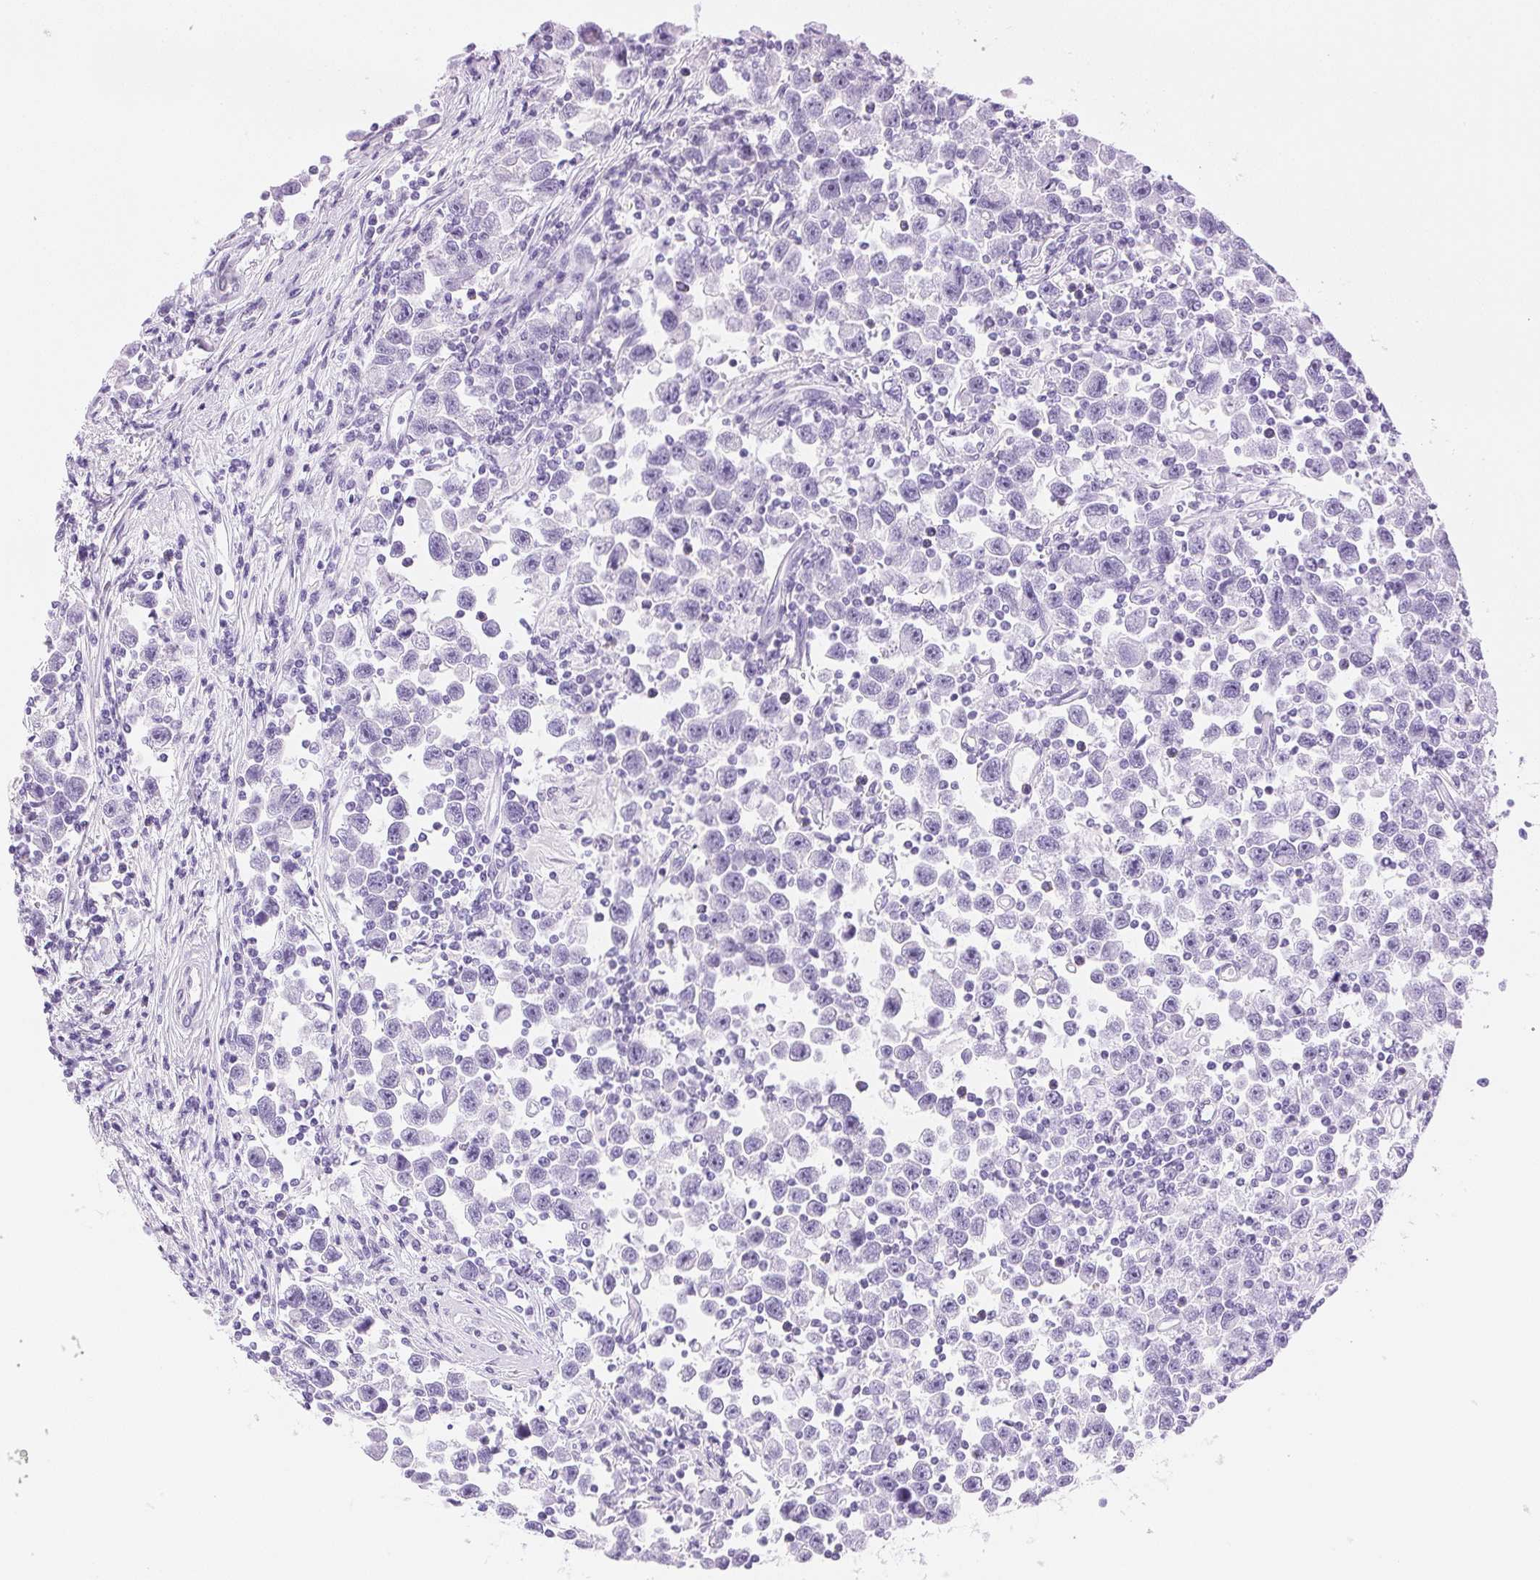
{"staining": {"intensity": "negative", "quantity": "none", "location": "none"}, "tissue": "testis cancer", "cell_type": "Tumor cells", "image_type": "cancer", "snomed": [{"axis": "morphology", "description": "Seminoma, NOS"}, {"axis": "topography", "description": "Testis"}], "caption": "Immunohistochemistry histopathology image of seminoma (testis) stained for a protein (brown), which exhibits no positivity in tumor cells.", "gene": "TEKT1", "patient": {"sex": "male", "age": 31}}